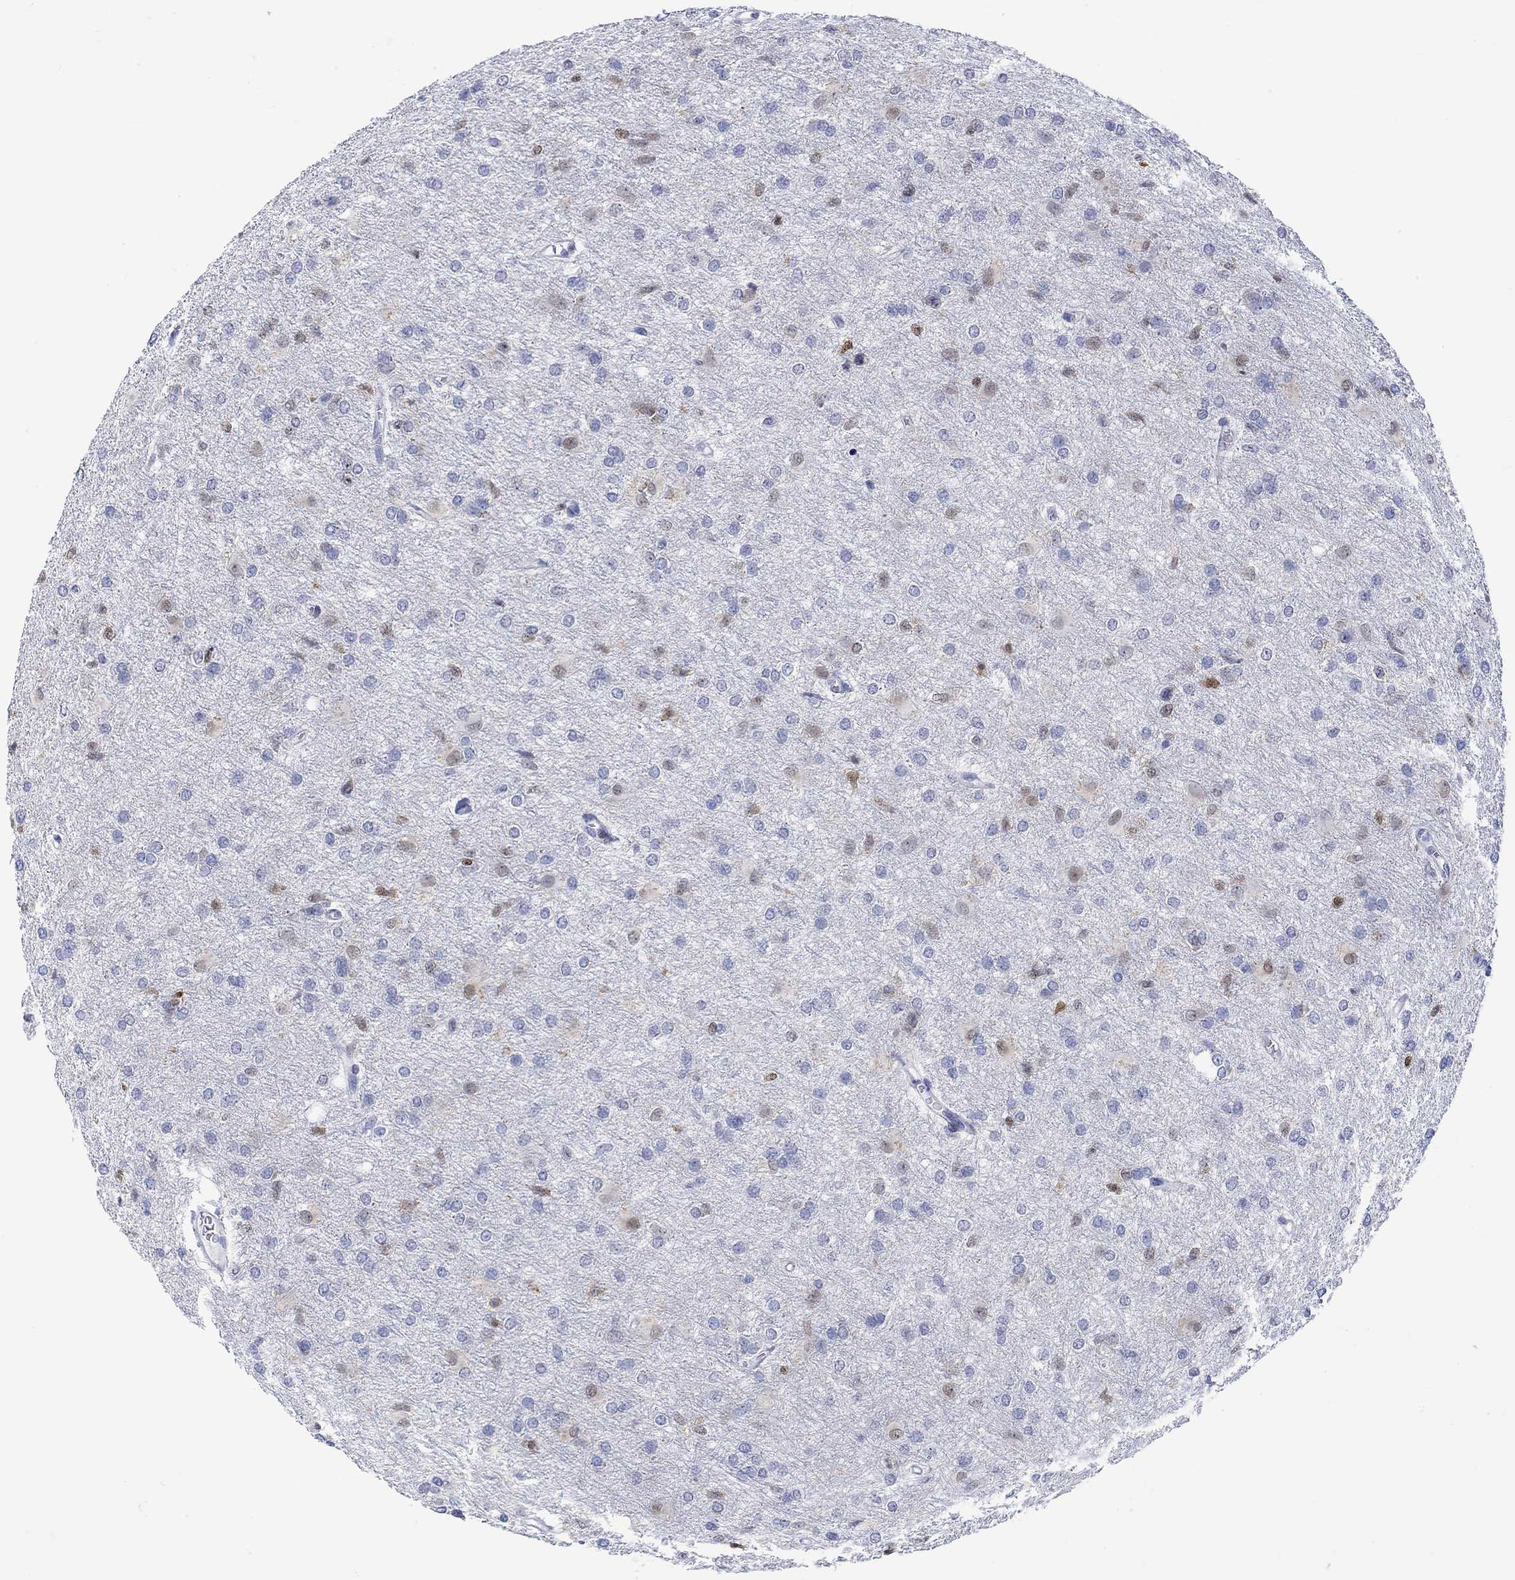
{"staining": {"intensity": "moderate", "quantity": "<25%", "location": "nuclear"}, "tissue": "glioma", "cell_type": "Tumor cells", "image_type": "cancer", "snomed": [{"axis": "morphology", "description": "Glioma, malignant, High grade"}, {"axis": "topography", "description": "Brain"}], "caption": "Protein staining by immunohistochemistry (IHC) displays moderate nuclear expression in approximately <25% of tumor cells in malignant glioma (high-grade).", "gene": "MSI1", "patient": {"sex": "male", "age": 68}}